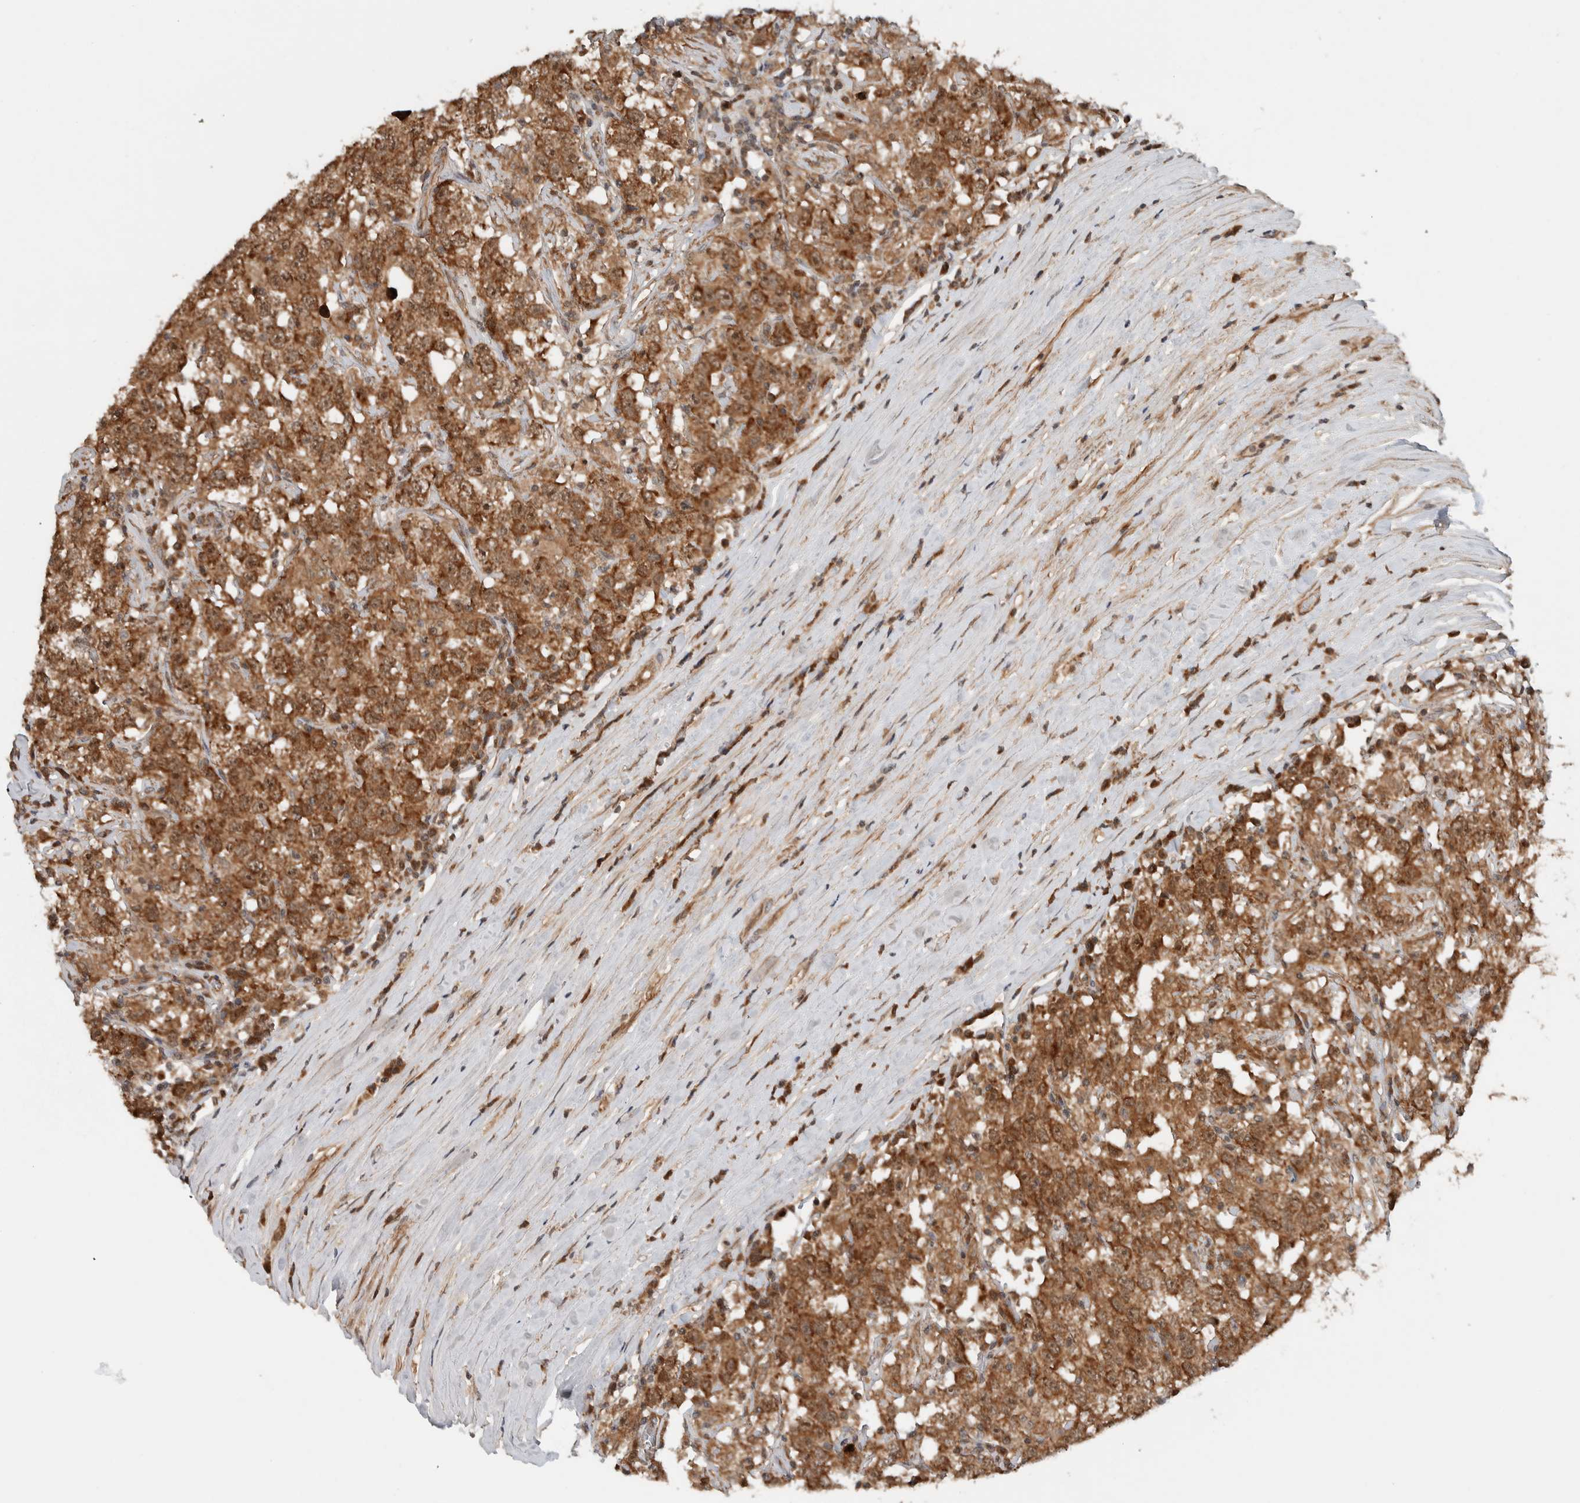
{"staining": {"intensity": "moderate", "quantity": ">75%", "location": "cytoplasmic/membranous"}, "tissue": "testis cancer", "cell_type": "Tumor cells", "image_type": "cancer", "snomed": [{"axis": "morphology", "description": "Seminoma, NOS"}, {"axis": "topography", "description": "Testis"}], "caption": "Immunohistochemistry (IHC) image of neoplastic tissue: human testis seminoma stained using immunohistochemistry shows medium levels of moderate protein expression localized specifically in the cytoplasmic/membranous of tumor cells, appearing as a cytoplasmic/membranous brown color.", "gene": "KLHL6", "patient": {"sex": "male", "age": 41}}